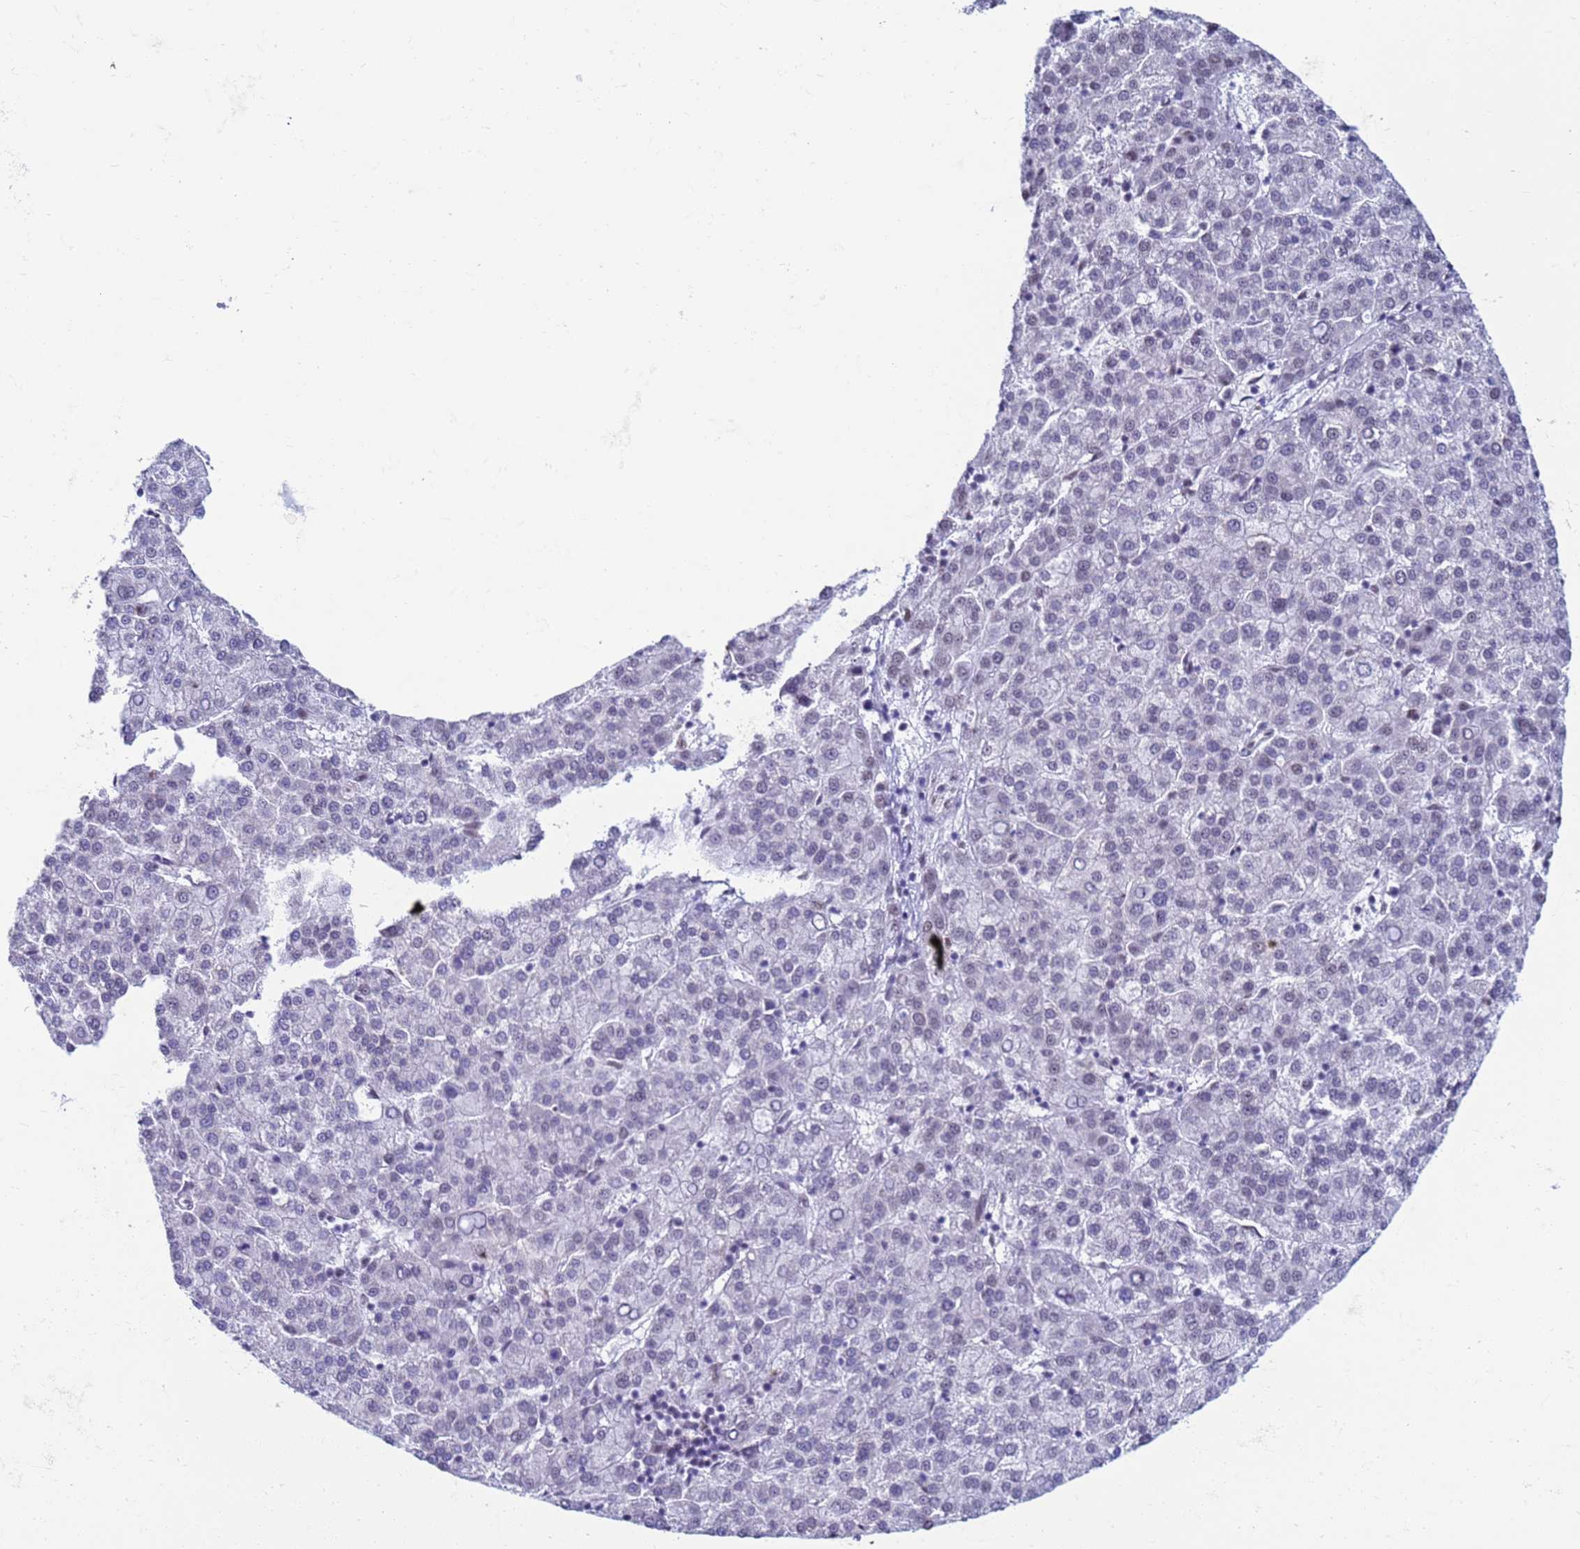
{"staining": {"intensity": "negative", "quantity": "none", "location": "none"}, "tissue": "liver cancer", "cell_type": "Tumor cells", "image_type": "cancer", "snomed": [{"axis": "morphology", "description": "Carcinoma, Hepatocellular, NOS"}, {"axis": "topography", "description": "Liver"}], "caption": "DAB immunohistochemical staining of human liver cancer shows no significant expression in tumor cells.", "gene": "FAM170B", "patient": {"sex": "female", "age": 58}}